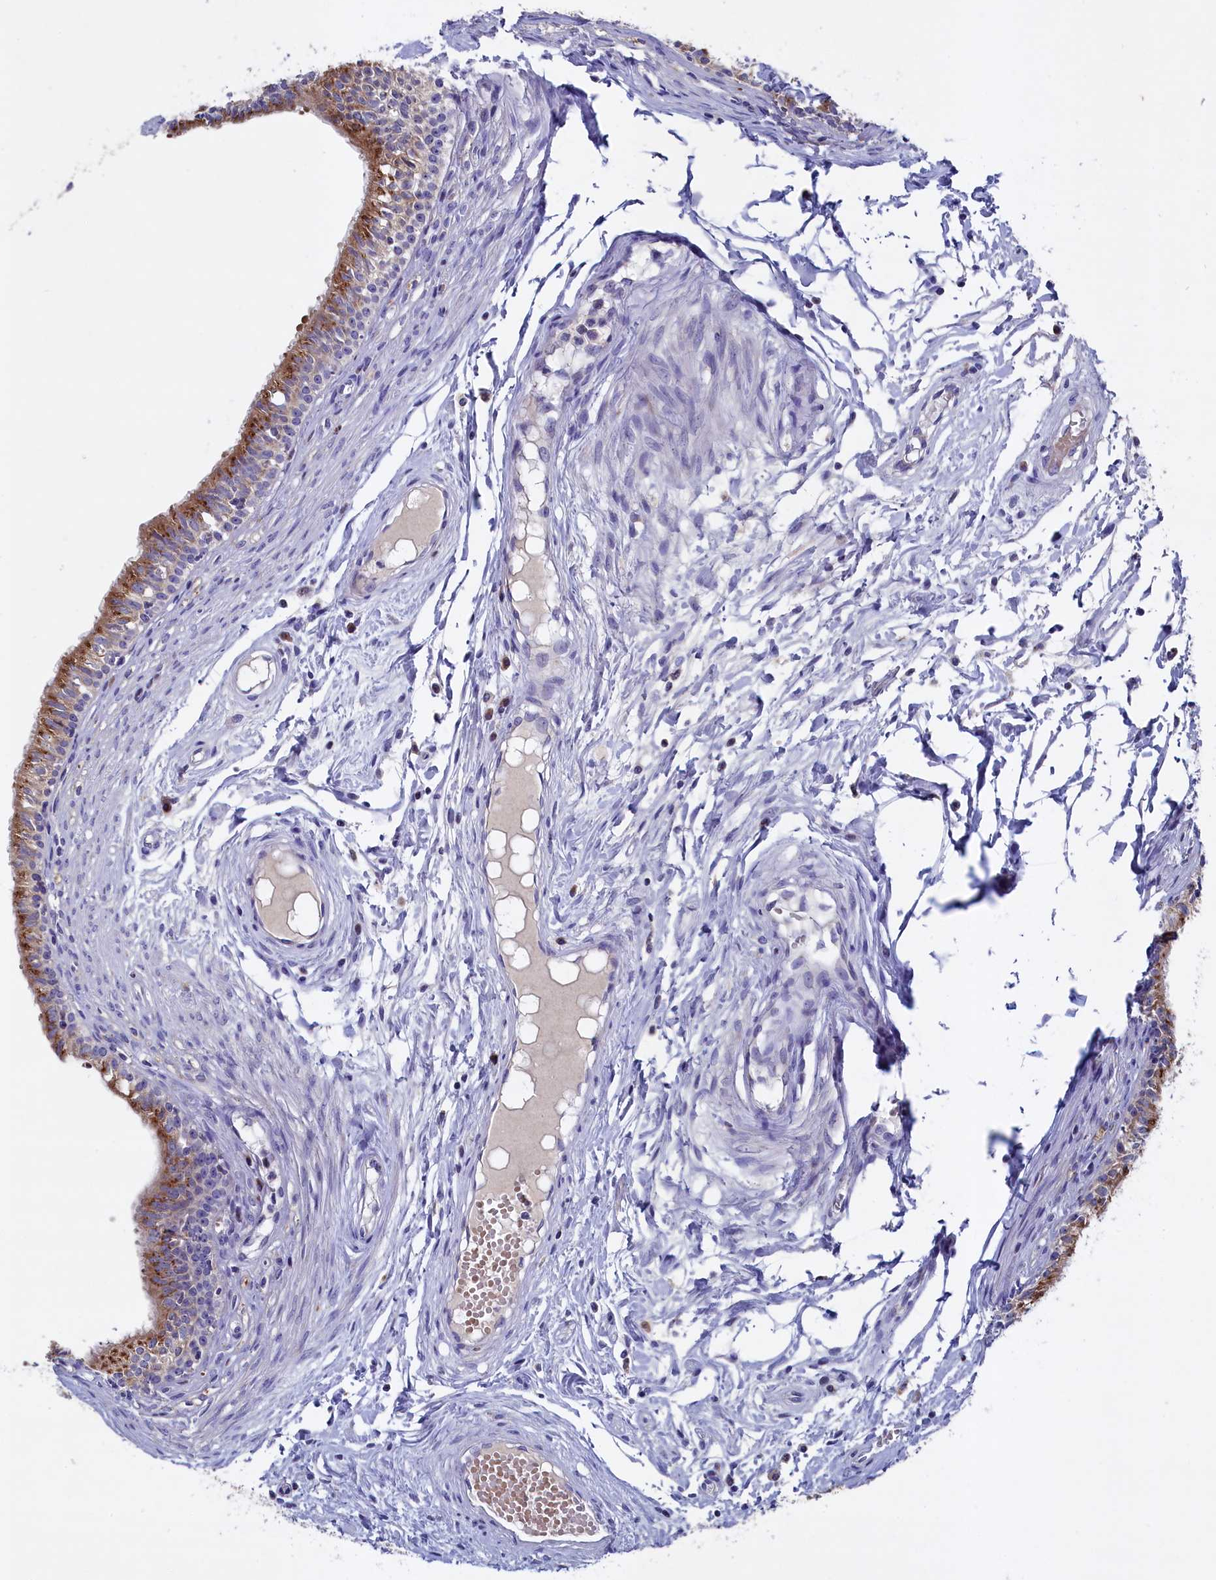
{"staining": {"intensity": "strong", "quantity": "25%-75%", "location": "cytoplasmic/membranous"}, "tissue": "epididymis", "cell_type": "Glandular cells", "image_type": "normal", "snomed": [{"axis": "morphology", "description": "Normal tissue, NOS"}, {"axis": "topography", "description": "Epididymis, spermatic cord, NOS"}], "caption": "The image reveals a brown stain indicating the presence of a protein in the cytoplasmic/membranous of glandular cells in epididymis. The protein of interest is stained brown, and the nuclei are stained in blue (DAB IHC with brightfield microscopy, high magnification).", "gene": "GPR108", "patient": {"sex": "male", "age": 22}}